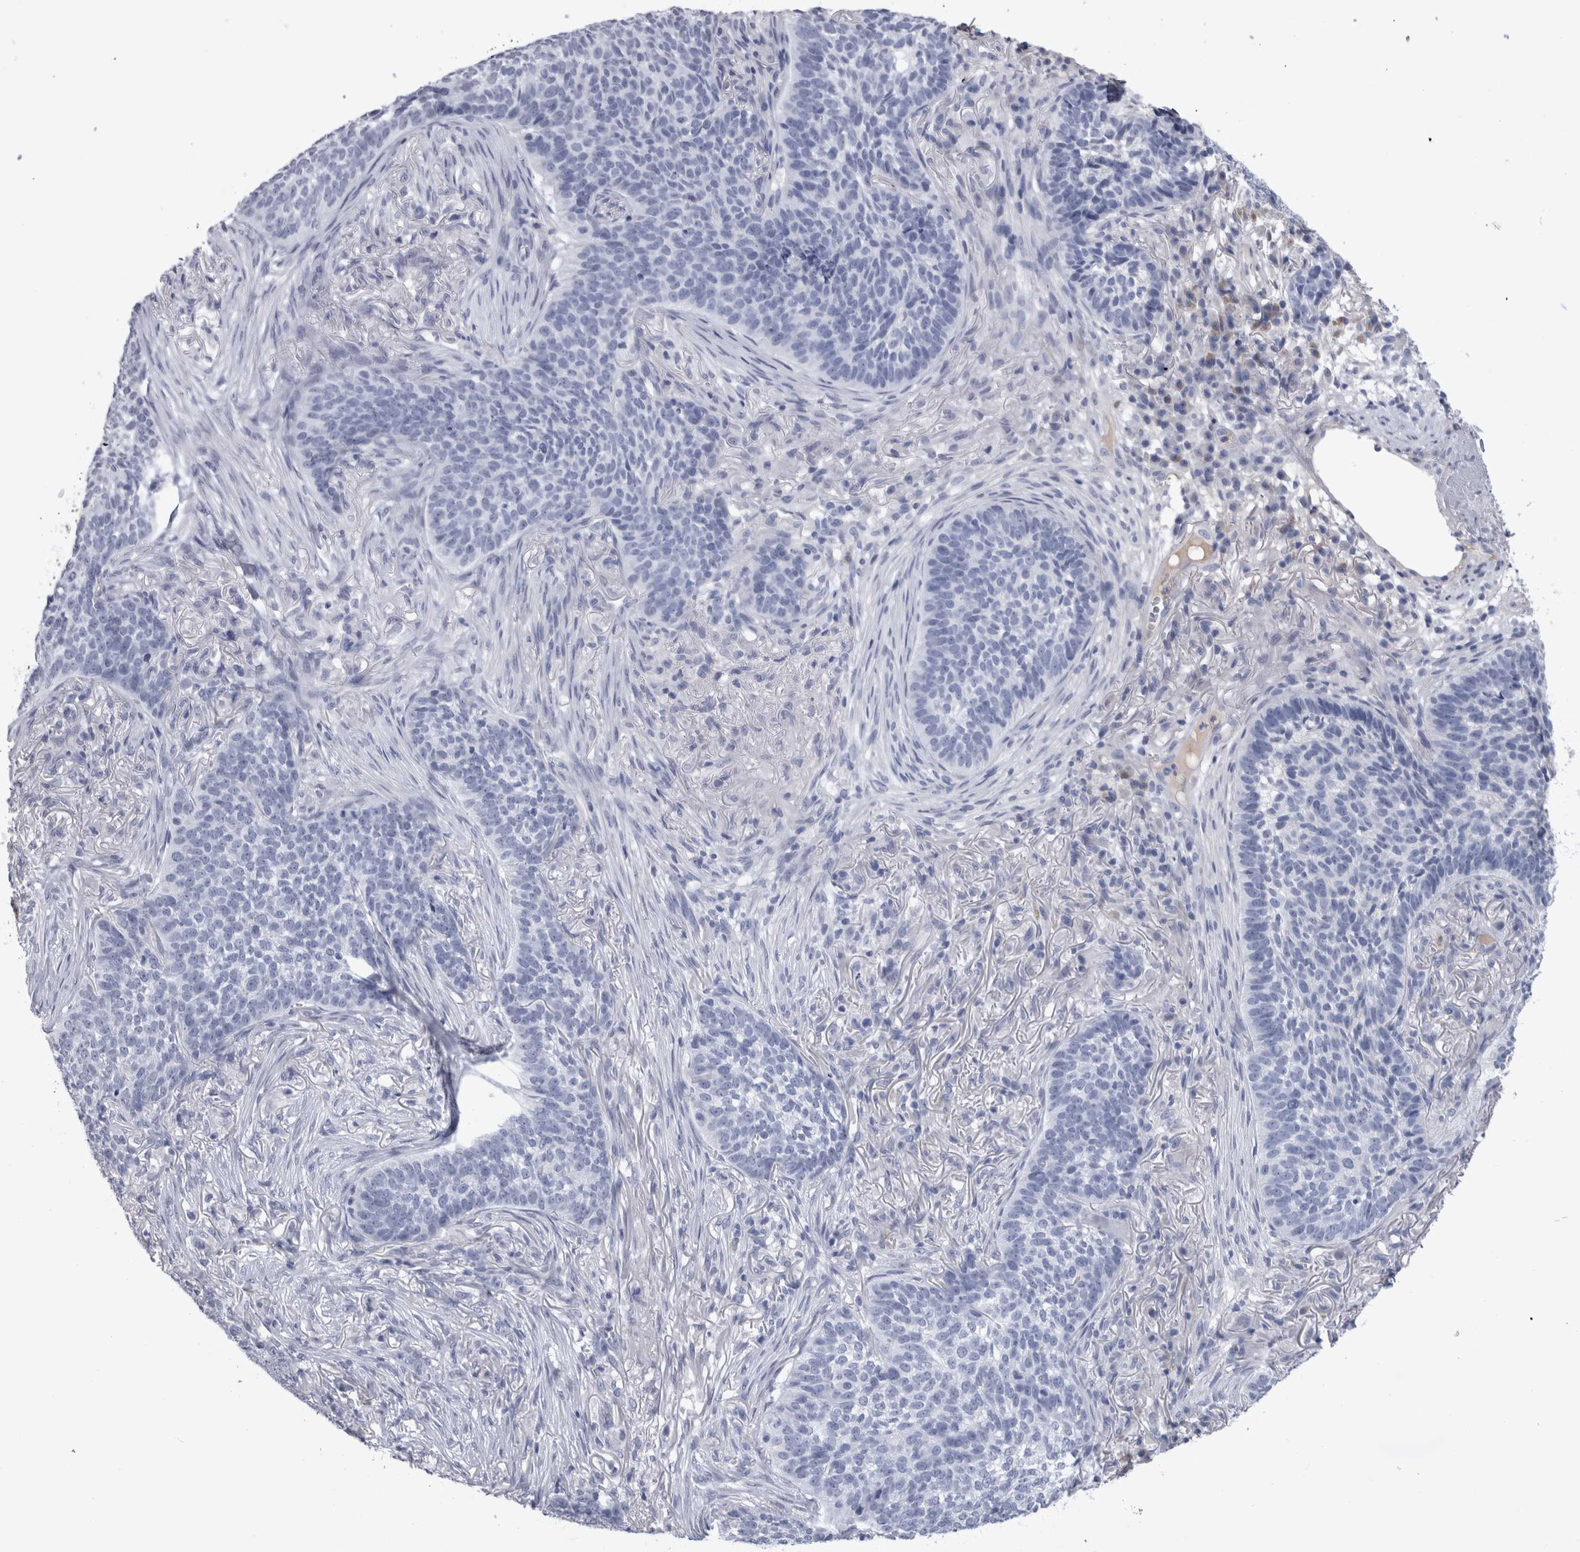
{"staining": {"intensity": "negative", "quantity": "none", "location": "none"}, "tissue": "skin cancer", "cell_type": "Tumor cells", "image_type": "cancer", "snomed": [{"axis": "morphology", "description": "Basal cell carcinoma"}, {"axis": "topography", "description": "Skin"}], "caption": "The IHC micrograph has no significant expression in tumor cells of skin cancer tissue.", "gene": "PAX5", "patient": {"sex": "male", "age": 85}}